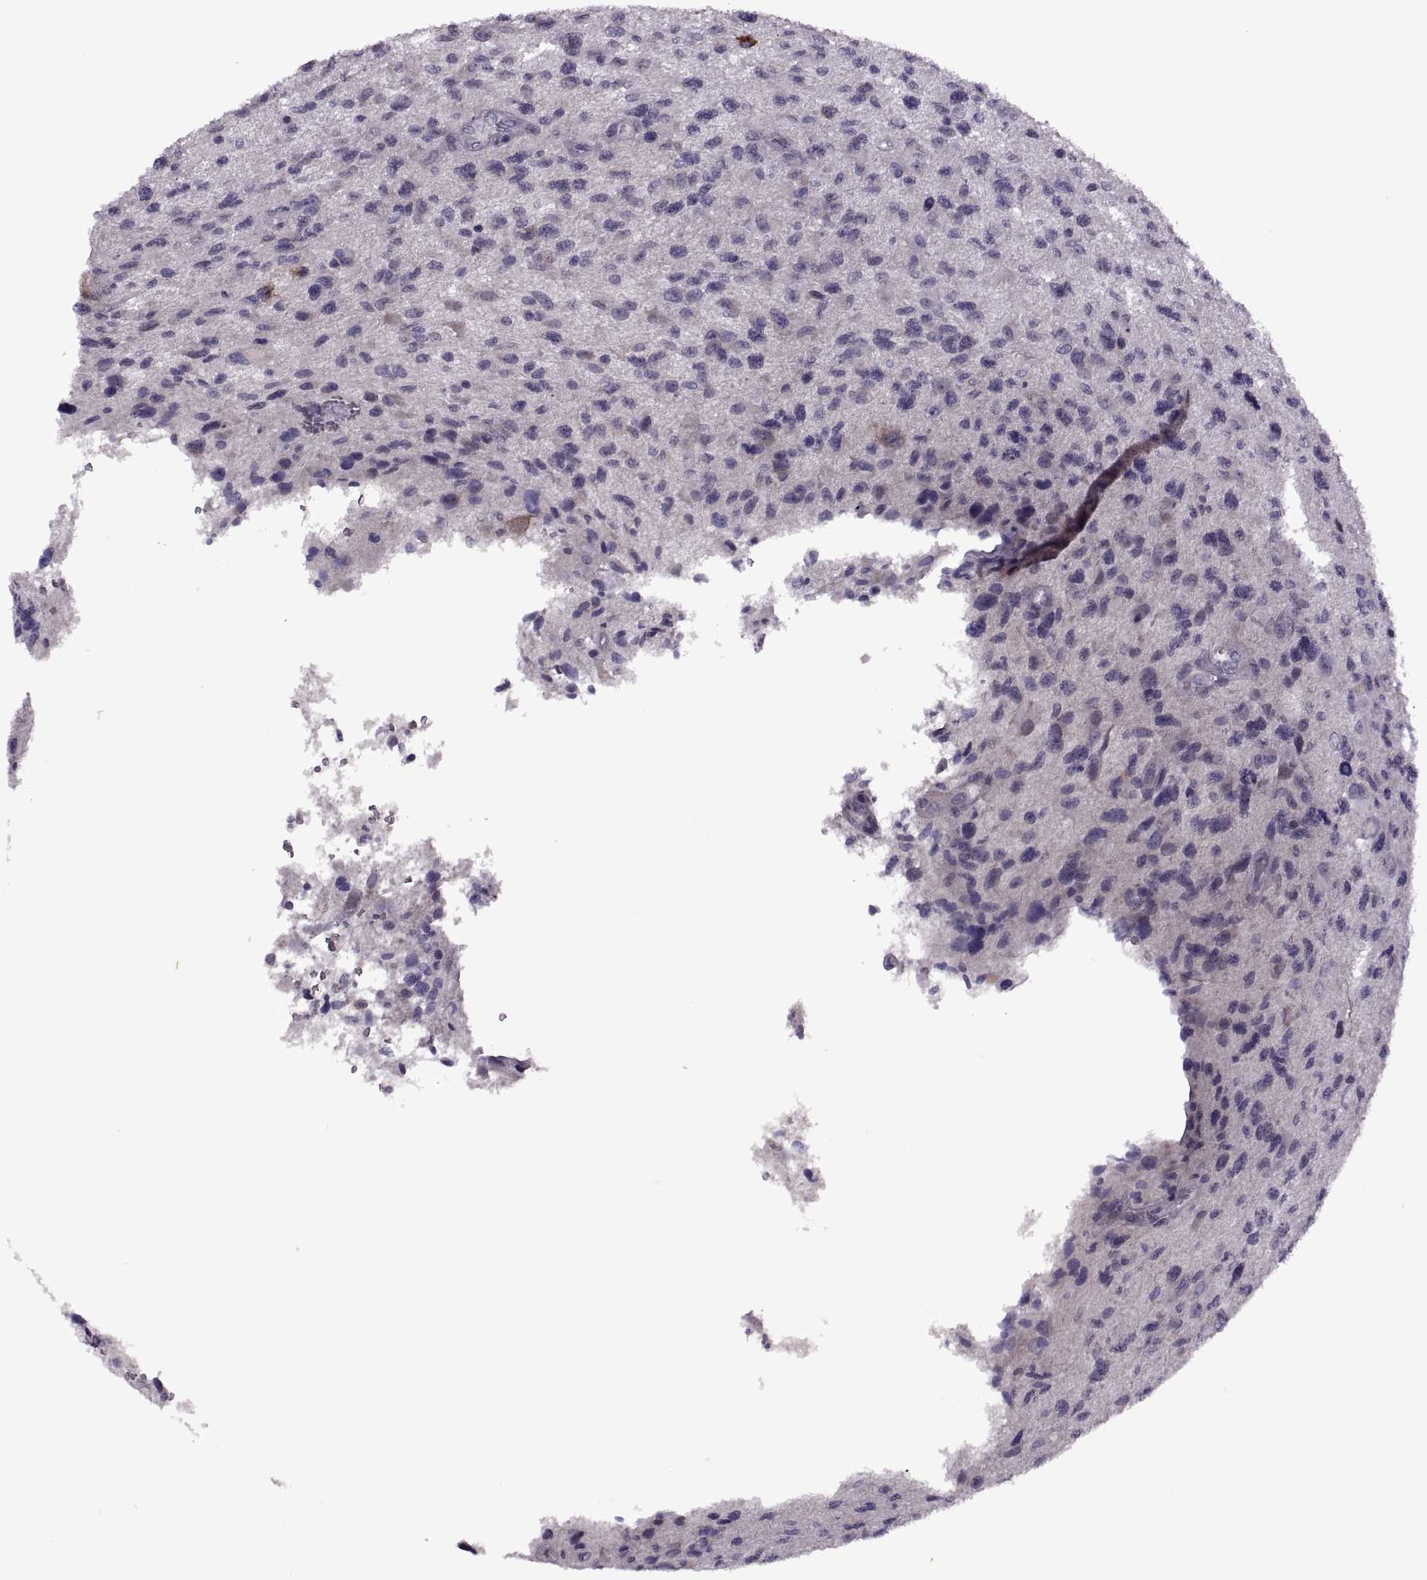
{"staining": {"intensity": "negative", "quantity": "none", "location": "none"}, "tissue": "glioma", "cell_type": "Tumor cells", "image_type": "cancer", "snomed": [{"axis": "morphology", "description": "Glioma, malignant, NOS"}, {"axis": "morphology", "description": "Glioma, malignant, High grade"}, {"axis": "topography", "description": "Brain"}], "caption": "This is a image of immunohistochemistry (IHC) staining of glioma, which shows no expression in tumor cells.", "gene": "RIPK4", "patient": {"sex": "female", "age": 71}}